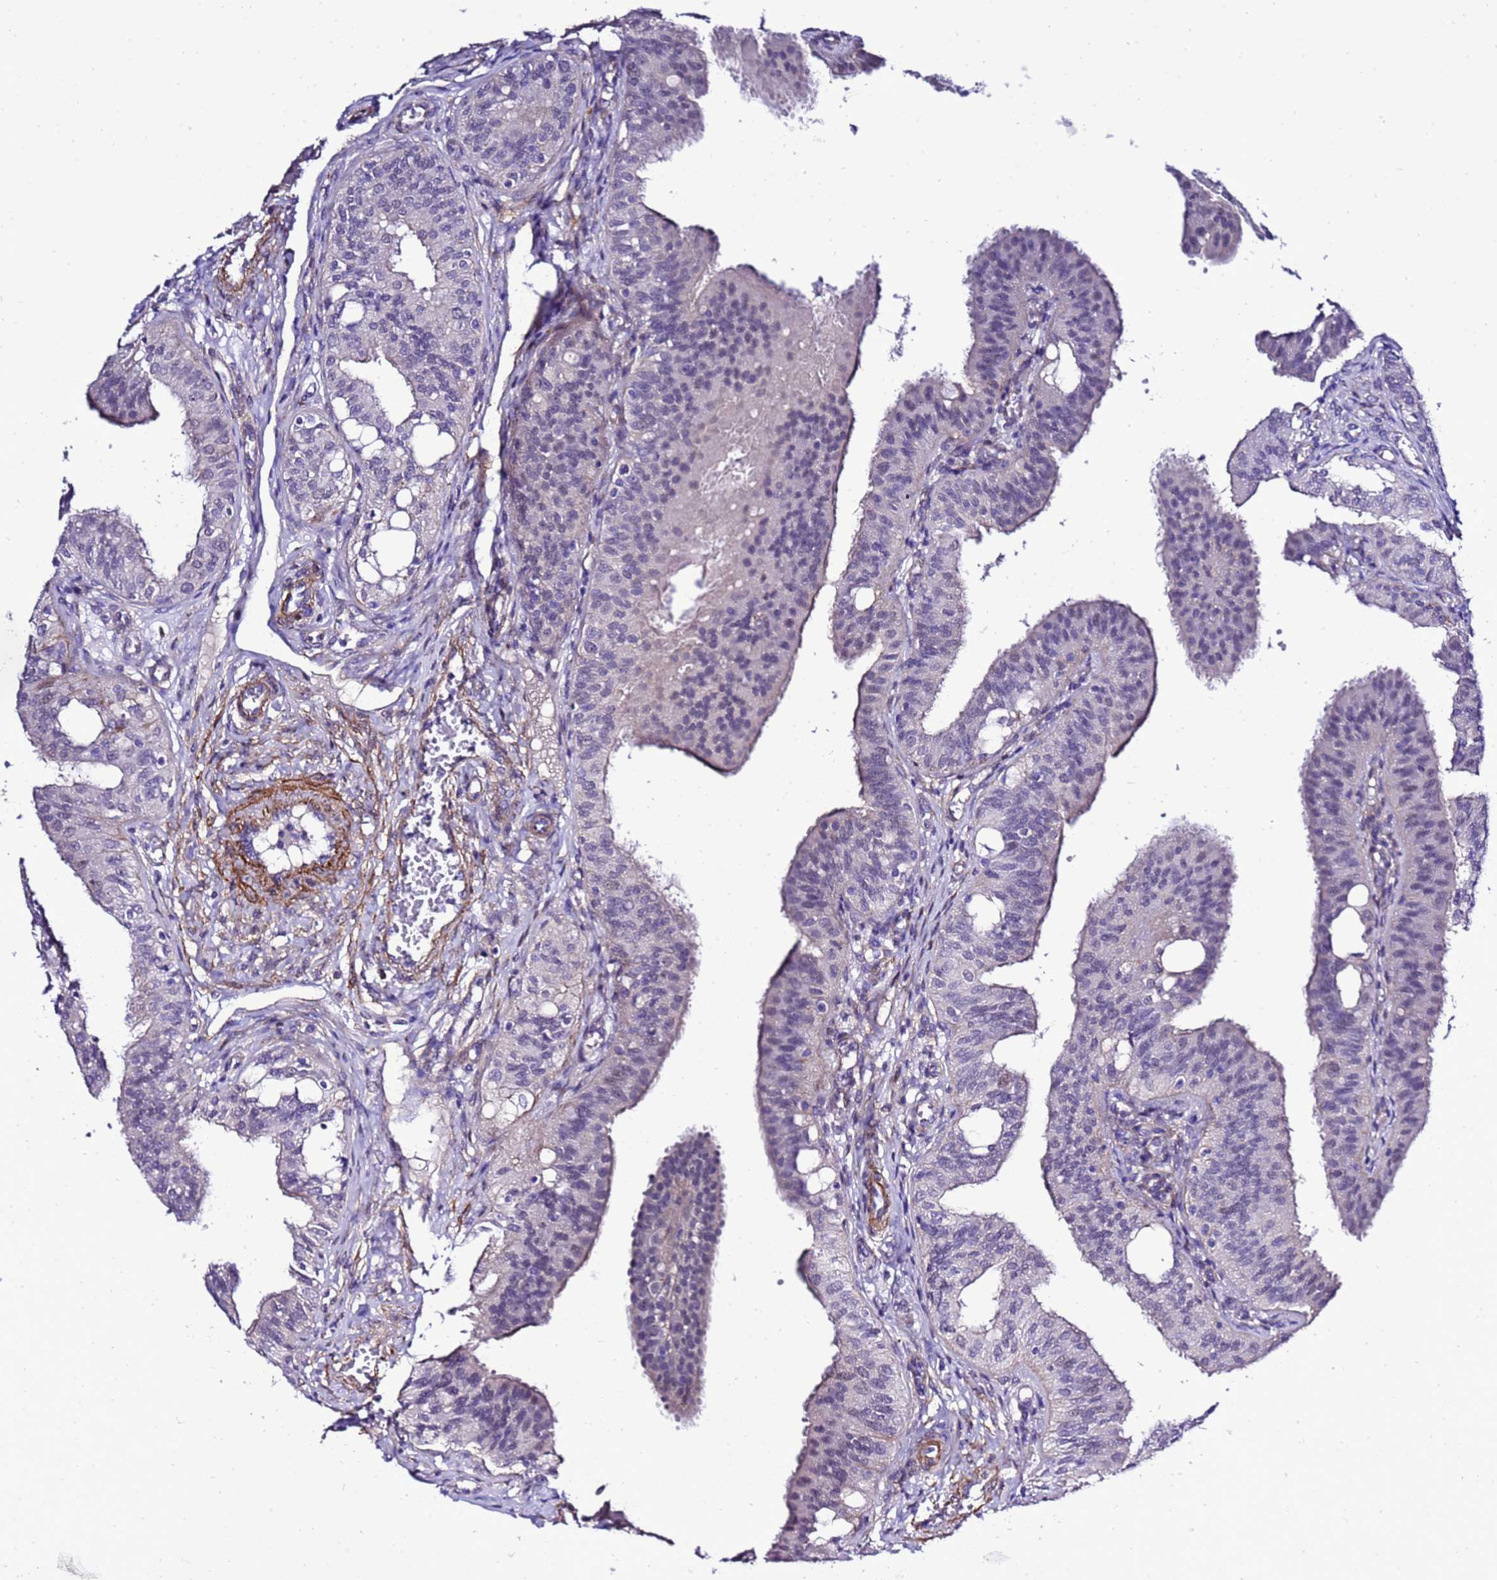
{"staining": {"intensity": "negative", "quantity": "none", "location": "none"}, "tissue": "fallopian tube", "cell_type": "Glandular cells", "image_type": "normal", "snomed": [{"axis": "morphology", "description": "Normal tissue, NOS"}, {"axis": "topography", "description": "Fallopian tube"}, {"axis": "topography", "description": "Ovary"}], "caption": "This is an immunohistochemistry photomicrograph of normal fallopian tube. There is no positivity in glandular cells.", "gene": "GZF1", "patient": {"sex": "female", "age": 42}}